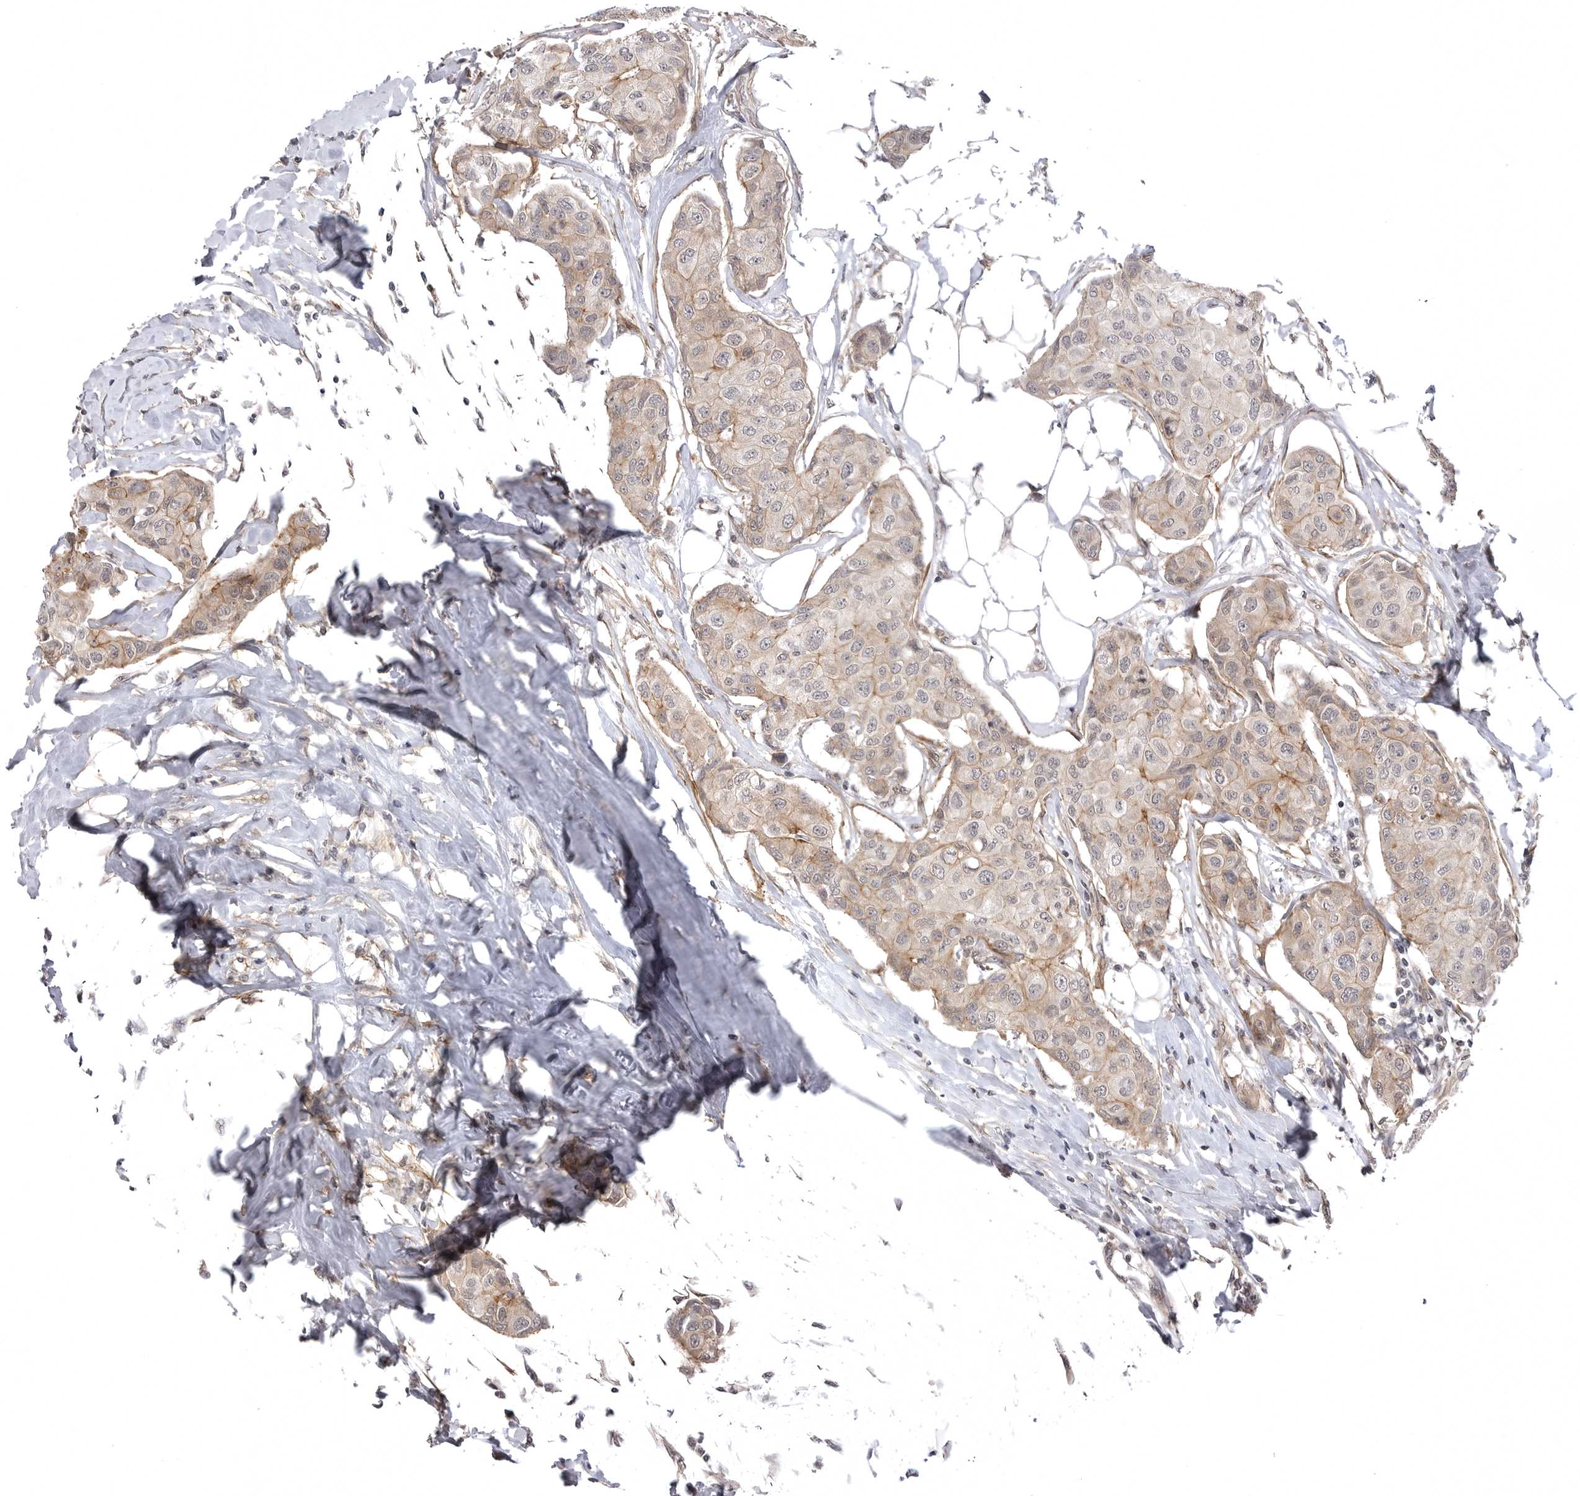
{"staining": {"intensity": "weak", "quantity": "25%-75%", "location": "cytoplasmic/membranous"}, "tissue": "breast cancer", "cell_type": "Tumor cells", "image_type": "cancer", "snomed": [{"axis": "morphology", "description": "Duct carcinoma"}, {"axis": "topography", "description": "Breast"}], "caption": "Immunohistochemical staining of human breast cancer demonstrates low levels of weak cytoplasmic/membranous staining in about 25%-75% of tumor cells.", "gene": "SORBS1", "patient": {"sex": "female", "age": 80}}